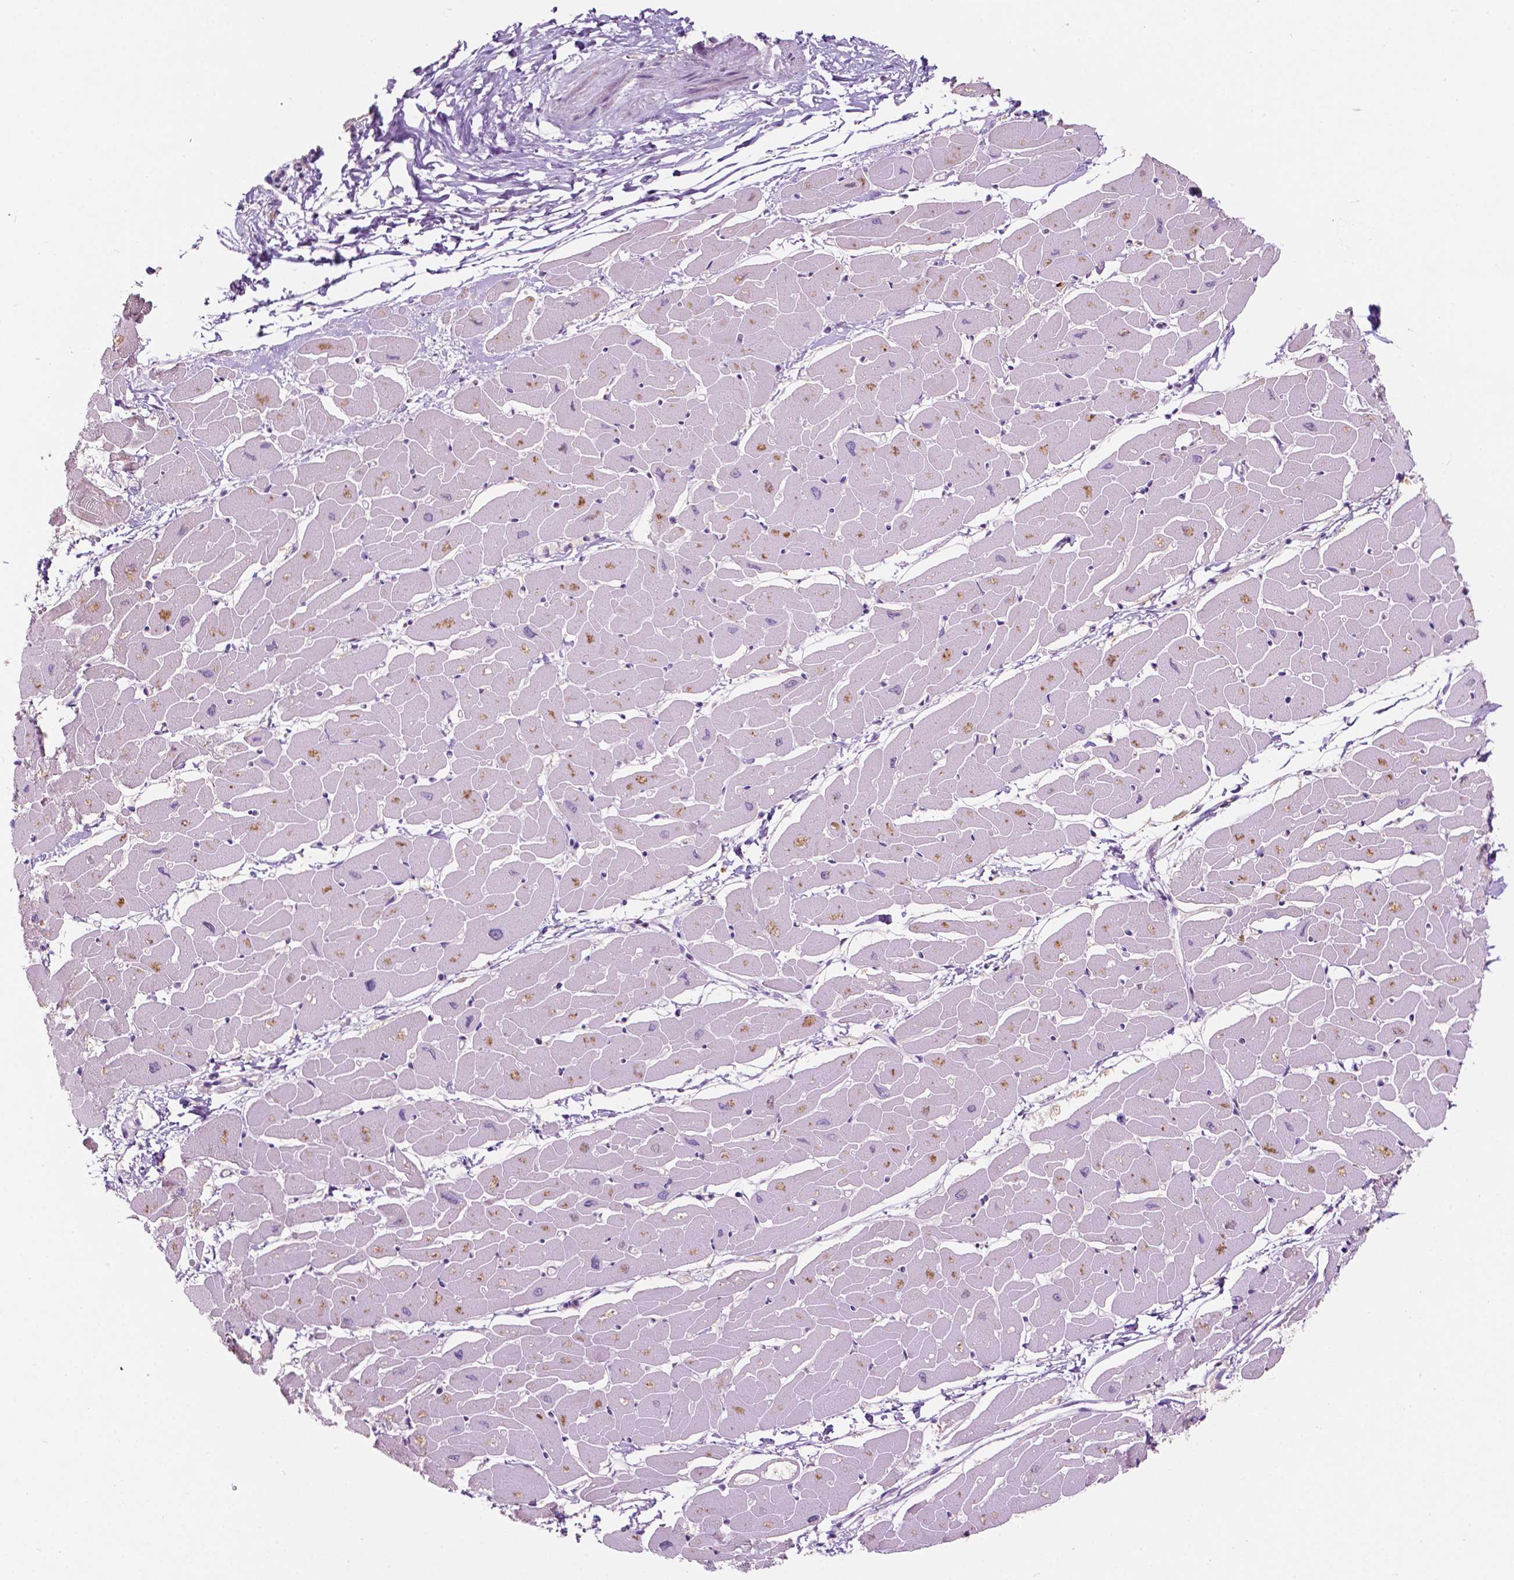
{"staining": {"intensity": "weak", "quantity": "25%-75%", "location": "cytoplasmic/membranous"}, "tissue": "heart muscle", "cell_type": "Cardiomyocytes", "image_type": "normal", "snomed": [{"axis": "morphology", "description": "Normal tissue, NOS"}, {"axis": "topography", "description": "Heart"}], "caption": "DAB immunohistochemical staining of normal heart muscle shows weak cytoplasmic/membranous protein staining in about 25%-75% of cardiomyocytes. The staining was performed using DAB (3,3'-diaminobenzidine), with brown indicating positive protein expression. Nuclei are stained blue with hematoxylin.", "gene": "TM6SF2", "patient": {"sex": "male", "age": 57}}